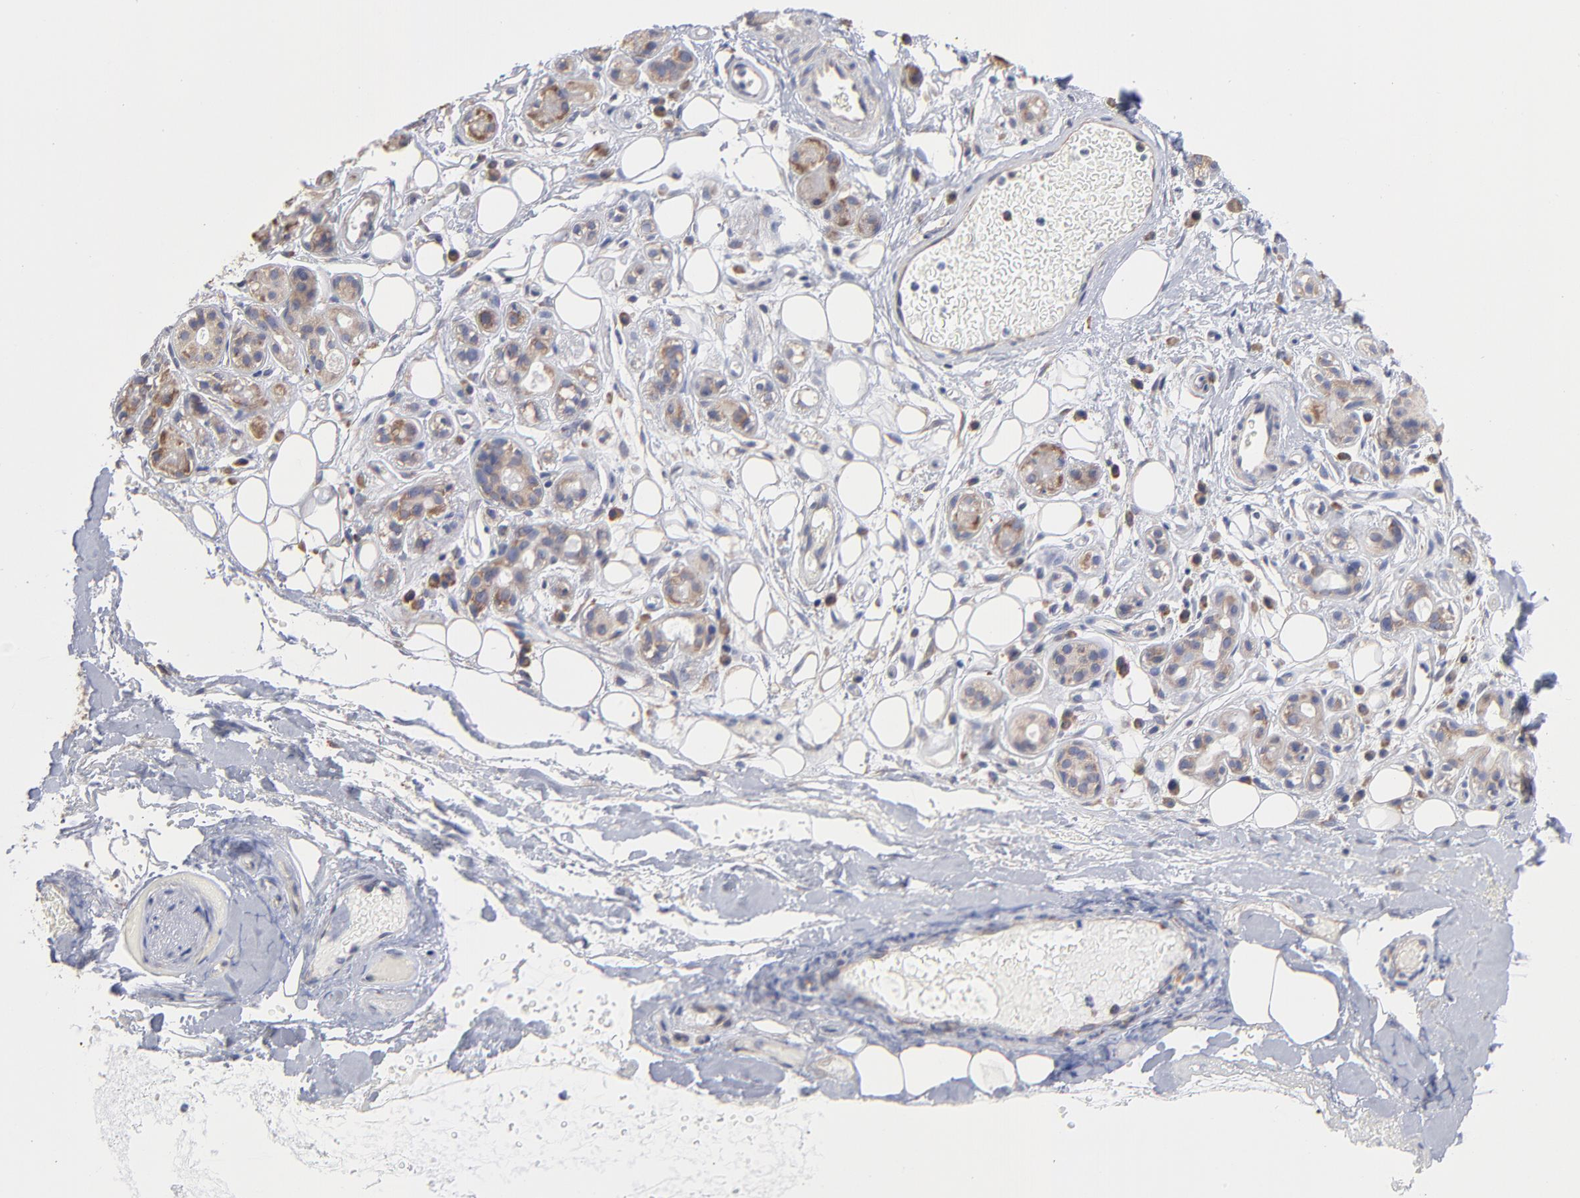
{"staining": {"intensity": "moderate", "quantity": ">75%", "location": "cytoplasmic/membranous"}, "tissue": "salivary gland", "cell_type": "Glandular cells", "image_type": "normal", "snomed": [{"axis": "morphology", "description": "Normal tissue, NOS"}, {"axis": "topography", "description": "Salivary gland"}], "caption": "A medium amount of moderate cytoplasmic/membranous expression is present in approximately >75% of glandular cells in normal salivary gland.", "gene": "RPL3", "patient": {"sex": "male", "age": 54}}